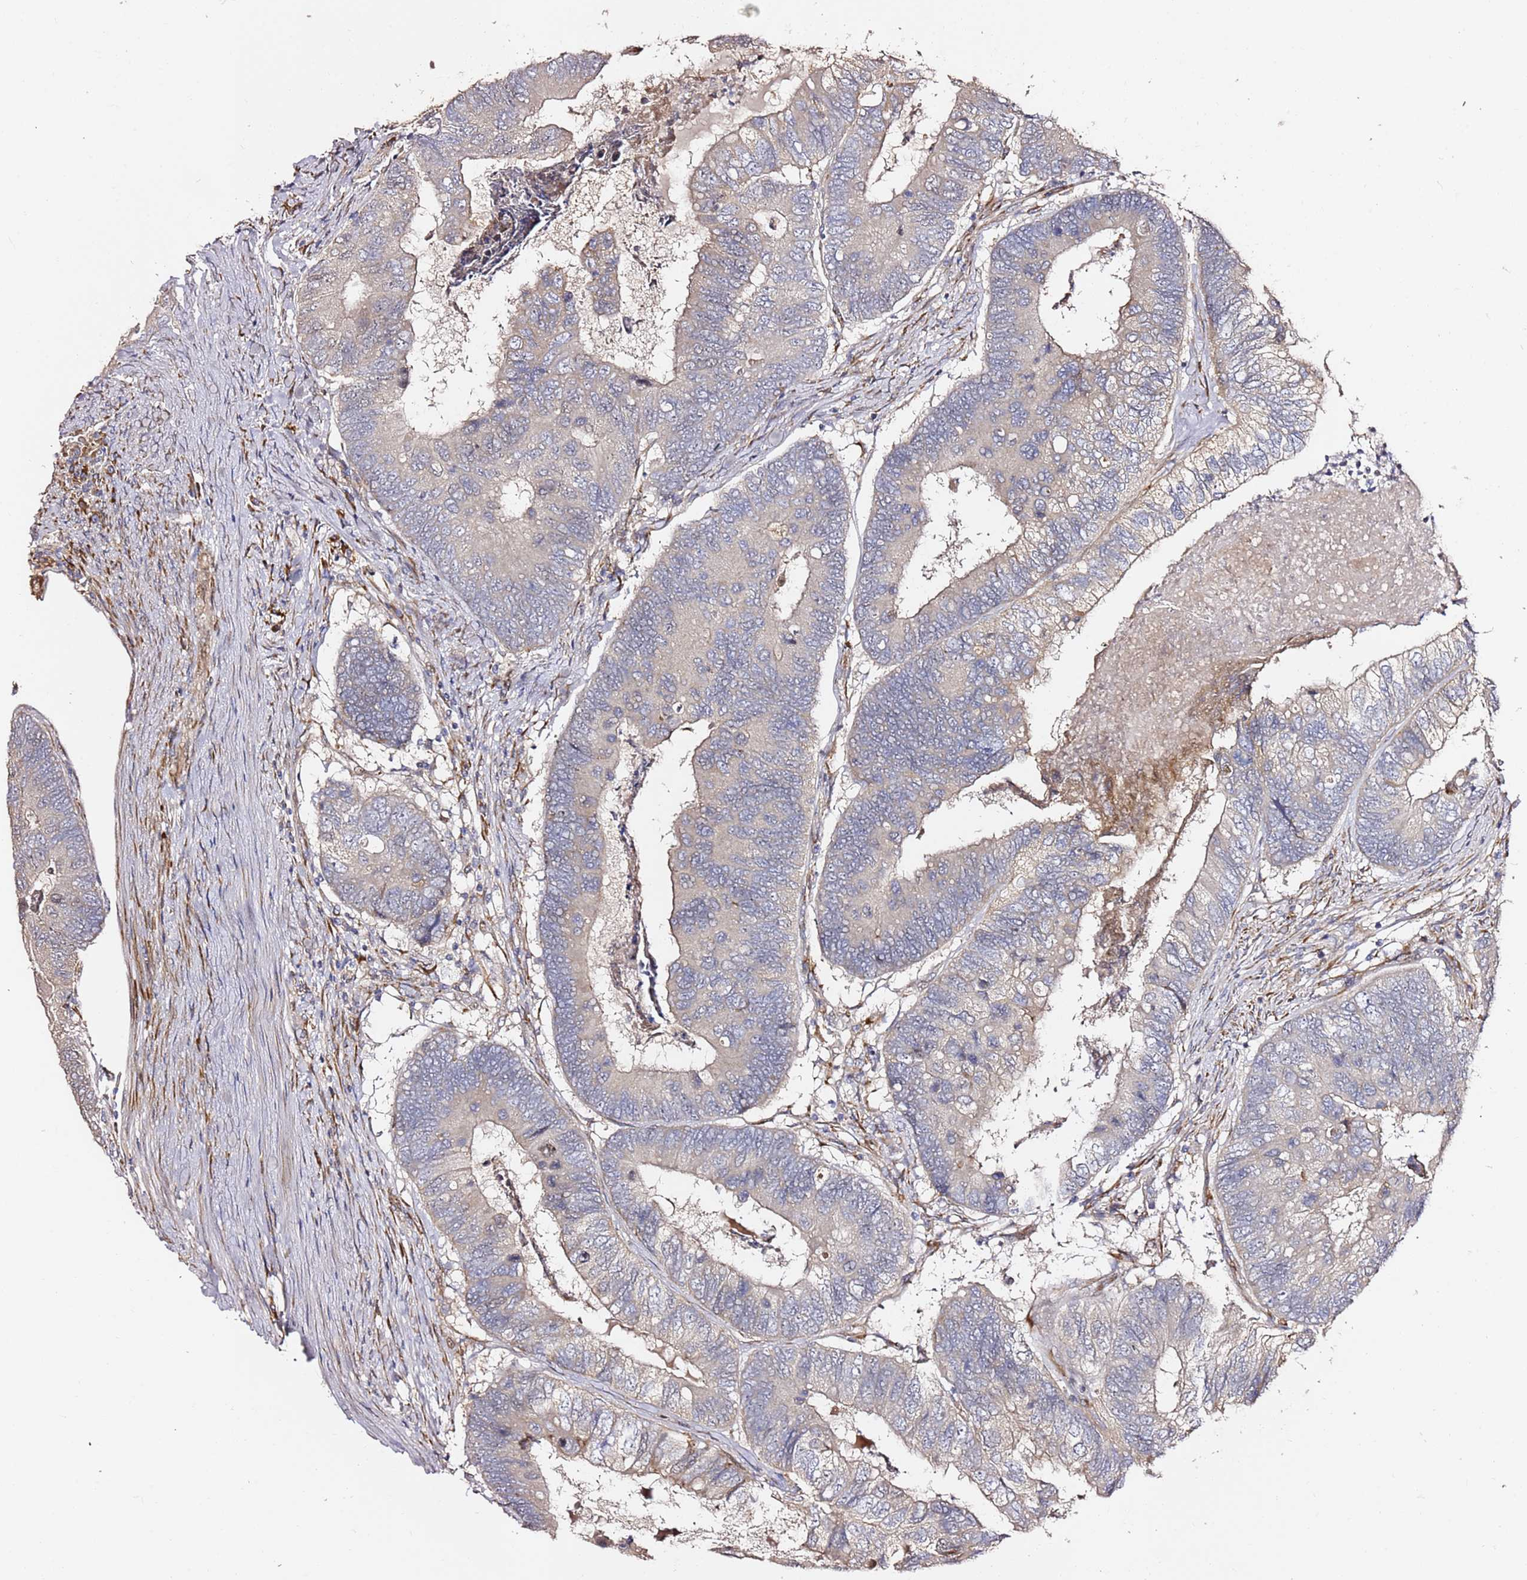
{"staining": {"intensity": "negative", "quantity": "none", "location": "none"}, "tissue": "colorectal cancer", "cell_type": "Tumor cells", "image_type": "cancer", "snomed": [{"axis": "morphology", "description": "Adenocarcinoma, NOS"}, {"axis": "topography", "description": "Colon"}], "caption": "The photomicrograph shows no staining of tumor cells in colorectal cancer (adenocarcinoma).", "gene": "HSD17B7", "patient": {"sex": "female", "age": 67}}